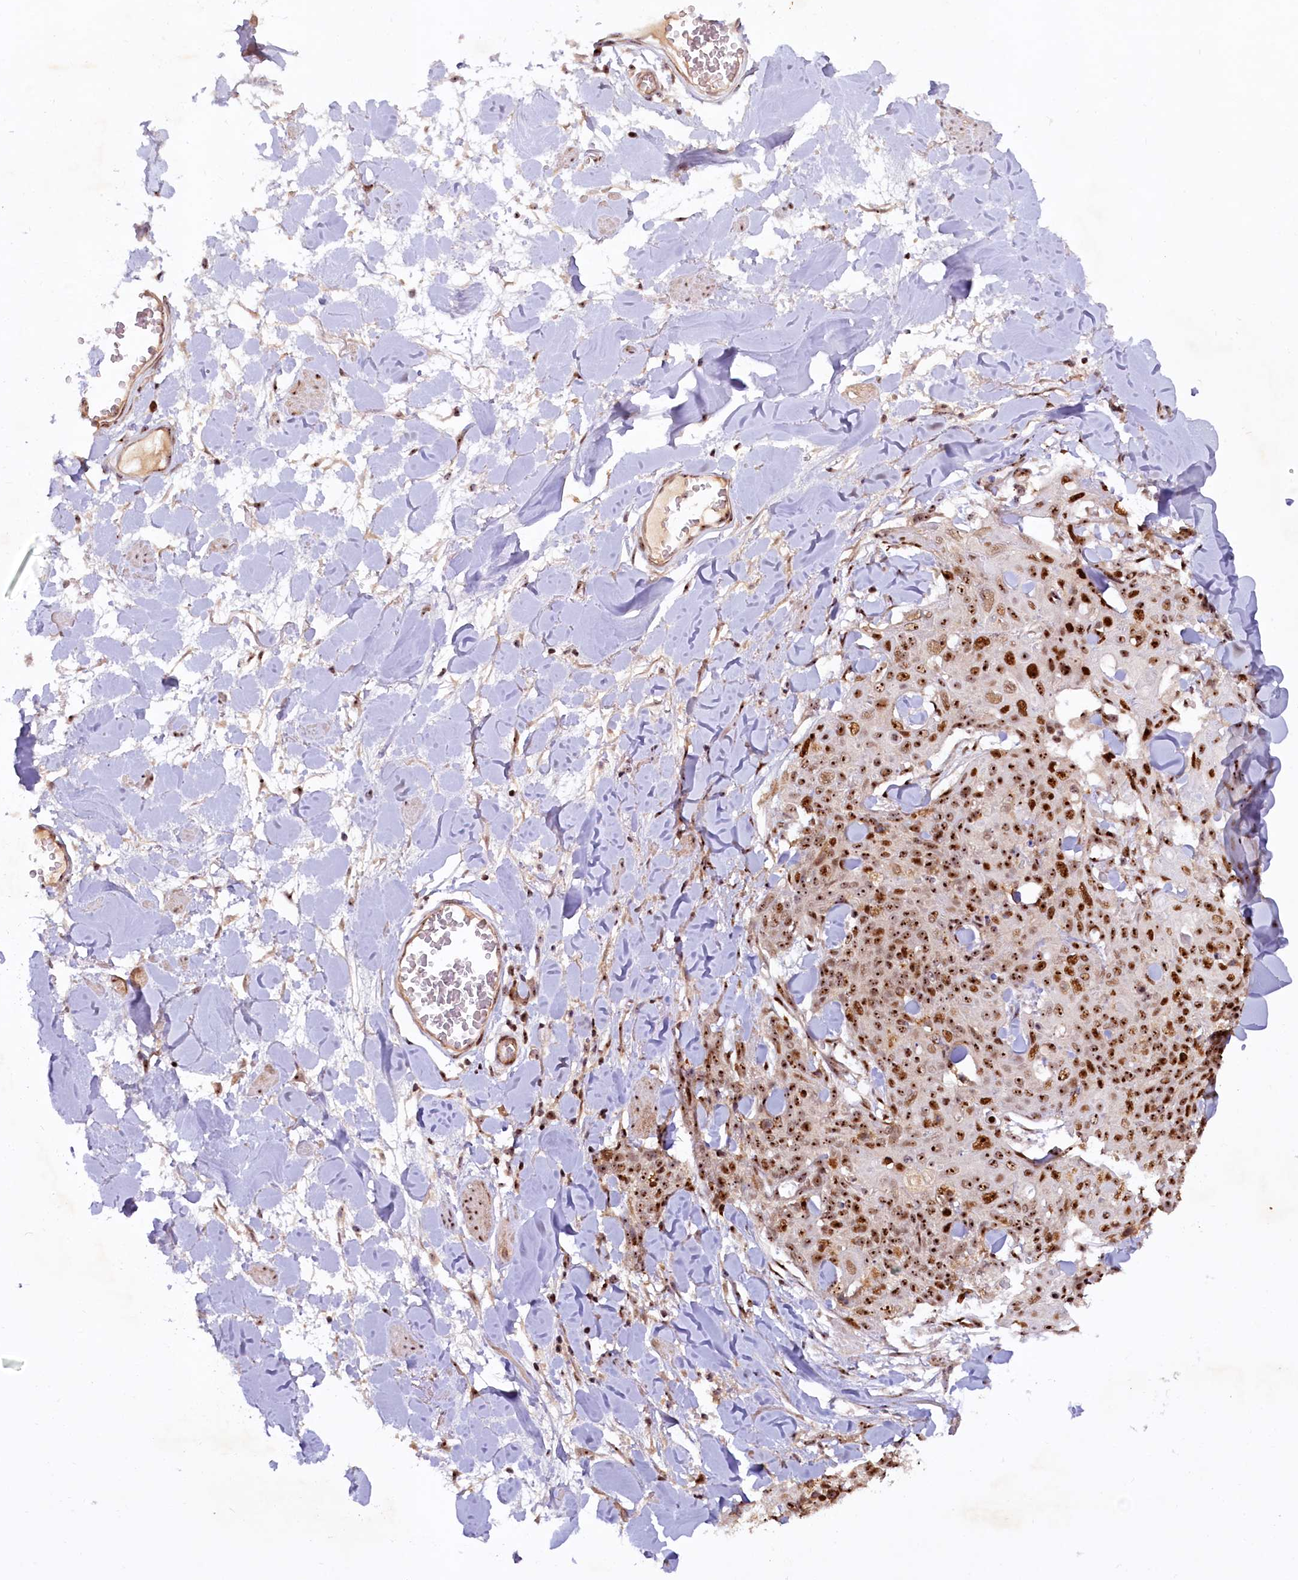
{"staining": {"intensity": "strong", "quantity": ">75%", "location": "nuclear"}, "tissue": "skin cancer", "cell_type": "Tumor cells", "image_type": "cancer", "snomed": [{"axis": "morphology", "description": "Squamous cell carcinoma, NOS"}, {"axis": "topography", "description": "Skin"}, {"axis": "topography", "description": "Vulva"}], "caption": "The micrograph demonstrates staining of skin cancer (squamous cell carcinoma), revealing strong nuclear protein staining (brown color) within tumor cells. The staining was performed using DAB (3,3'-diaminobenzidine) to visualize the protein expression in brown, while the nuclei were stained in blue with hematoxylin (Magnification: 20x).", "gene": "TCOF1", "patient": {"sex": "female", "age": 85}}